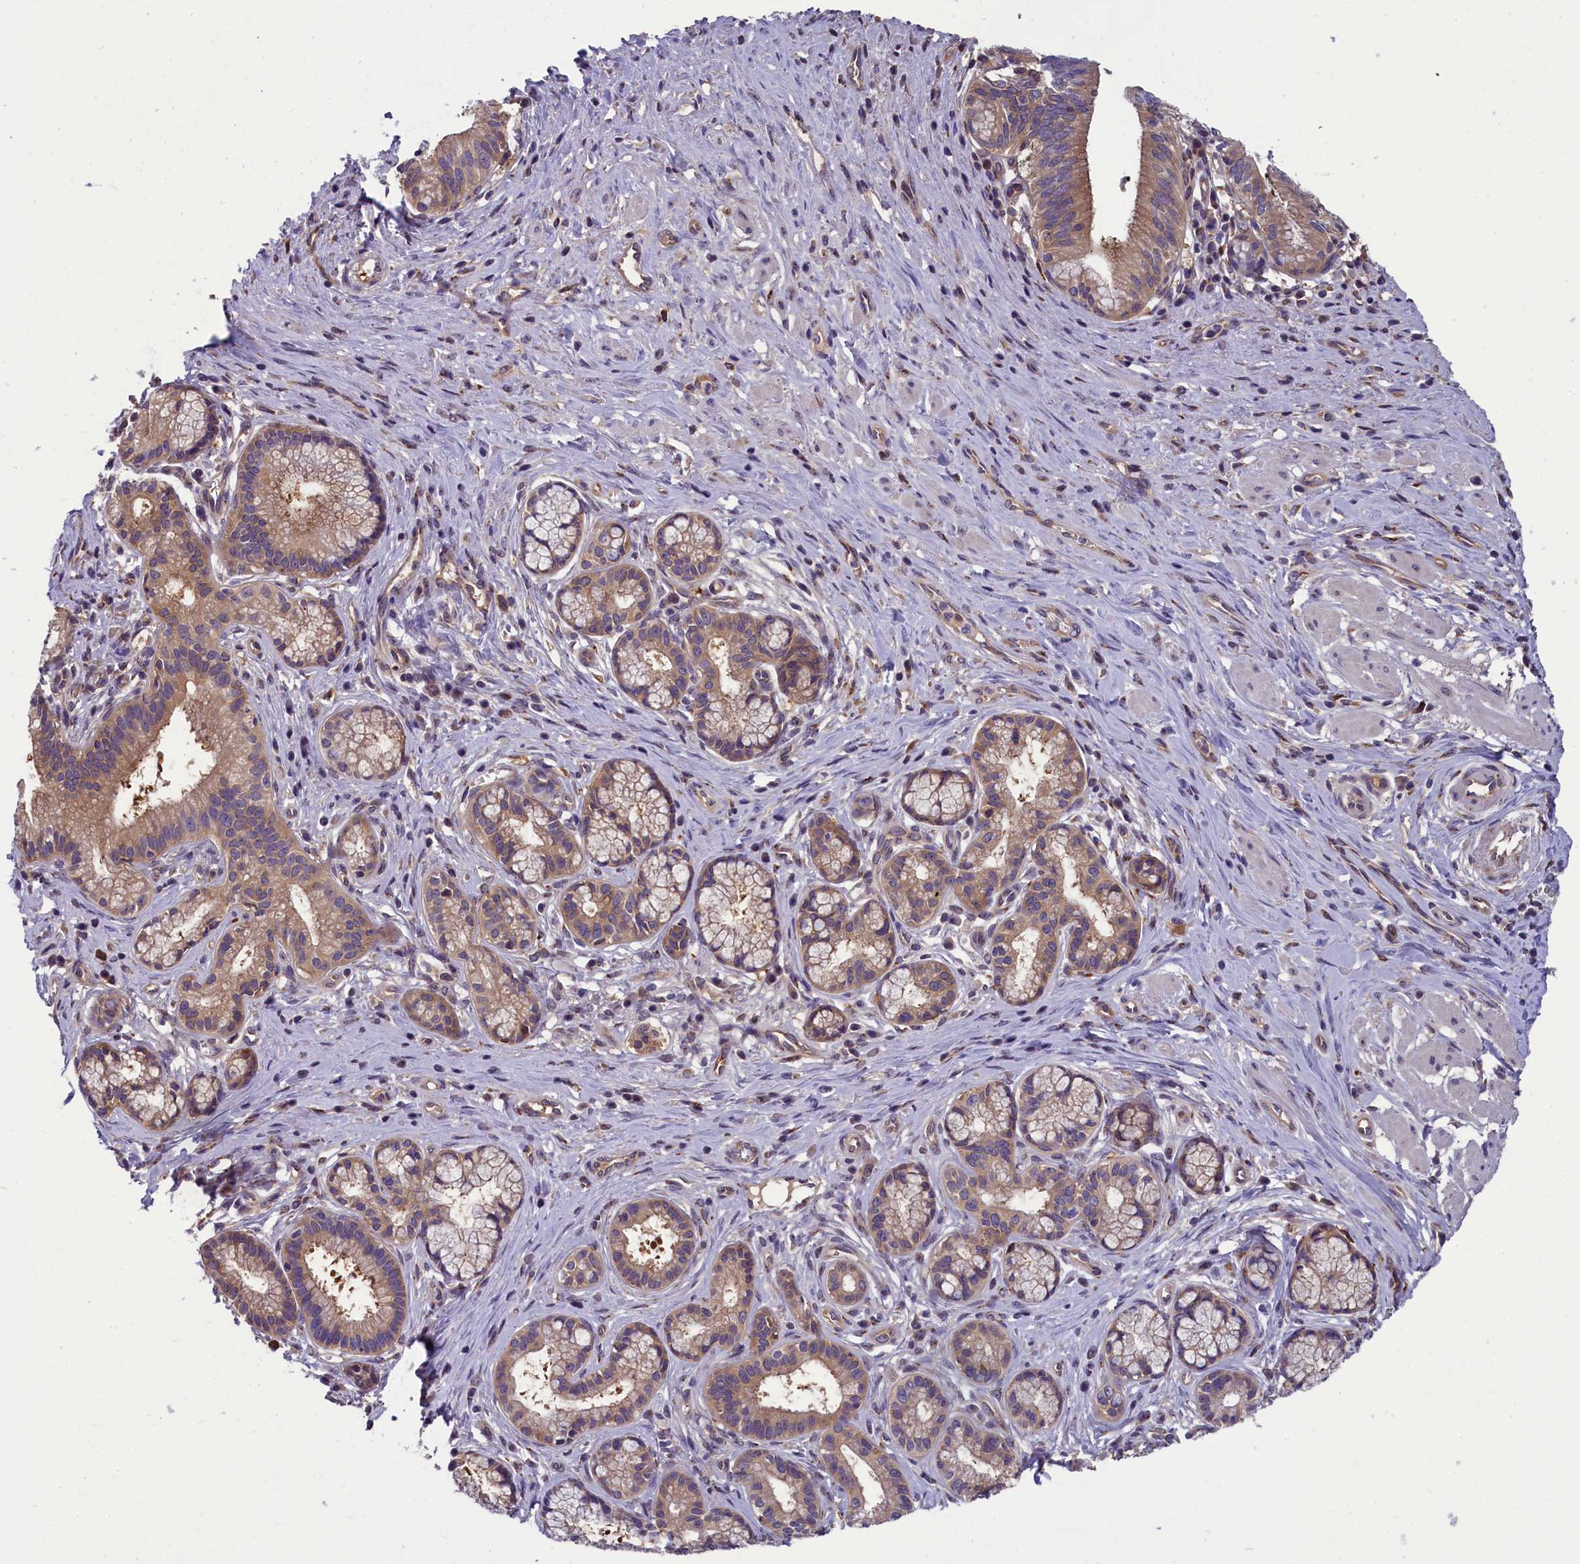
{"staining": {"intensity": "weak", "quantity": ">75%", "location": "cytoplasmic/membranous"}, "tissue": "pancreatic cancer", "cell_type": "Tumor cells", "image_type": "cancer", "snomed": [{"axis": "morphology", "description": "Adenocarcinoma, NOS"}, {"axis": "topography", "description": "Pancreas"}], "caption": "Immunohistochemical staining of human adenocarcinoma (pancreatic) shows weak cytoplasmic/membranous protein positivity in about >75% of tumor cells.", "gene": "ABCC8", "patient": {"sex": "male", "age": 72}}